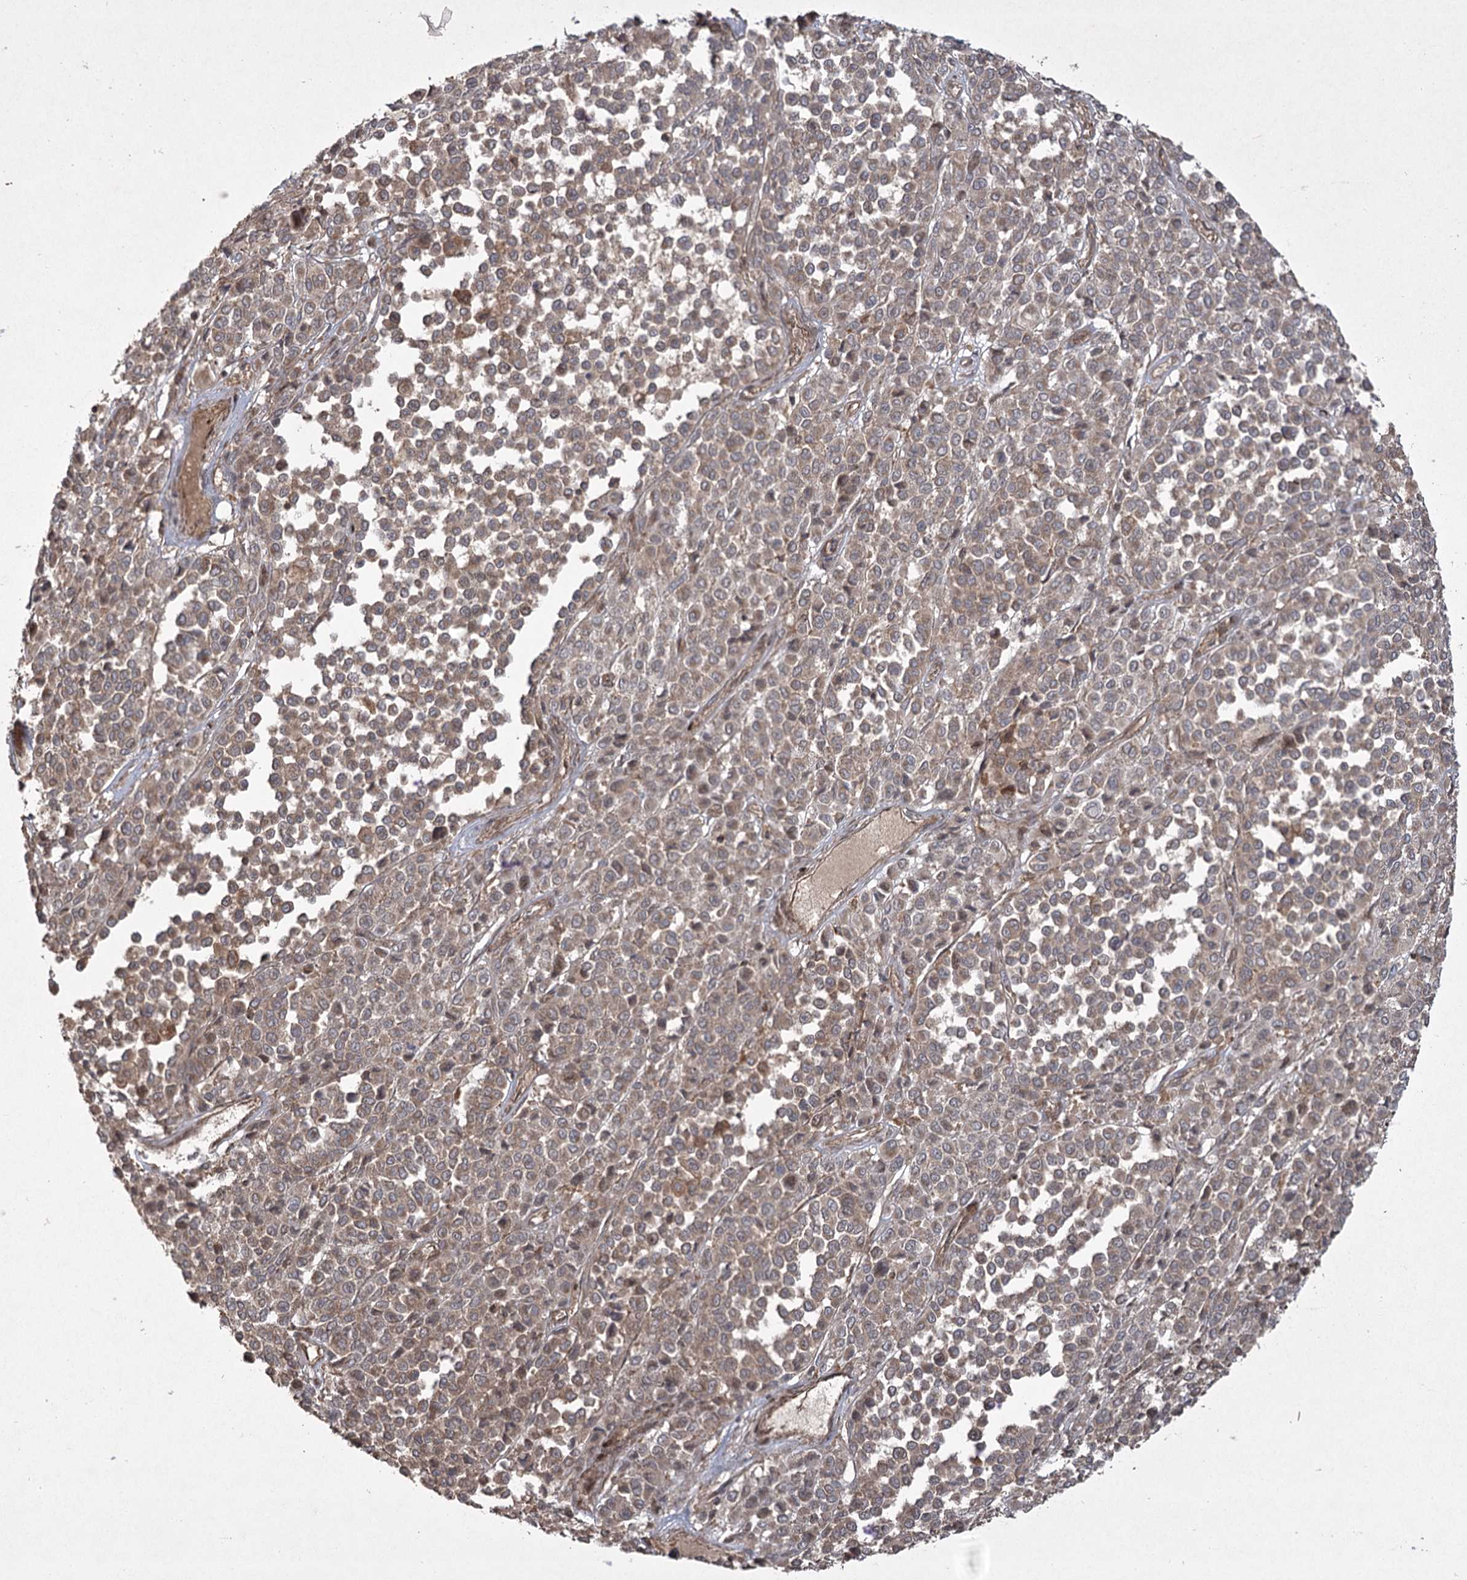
{"staining": {"intensity": "moderate", "quantity": ">75%", "location": "cytoplasmic/membranous"}, "tissue": "melanoma", "cell_type": "Tumor cells", "image_type": "cancer", "snomed": [{"axis": "morphology", "description": "Malignant melanoma, Metastatic site"}, {"axis": "topography", "description": "Pancreas"}], "caption": "A histopathology image of human melanoma stained for a protein reveals moderate cytoplasmic/membranous brown staining in tumor cells.", "gene": "CPLANE1", "patient": {"sex": "female", "age": 30}}